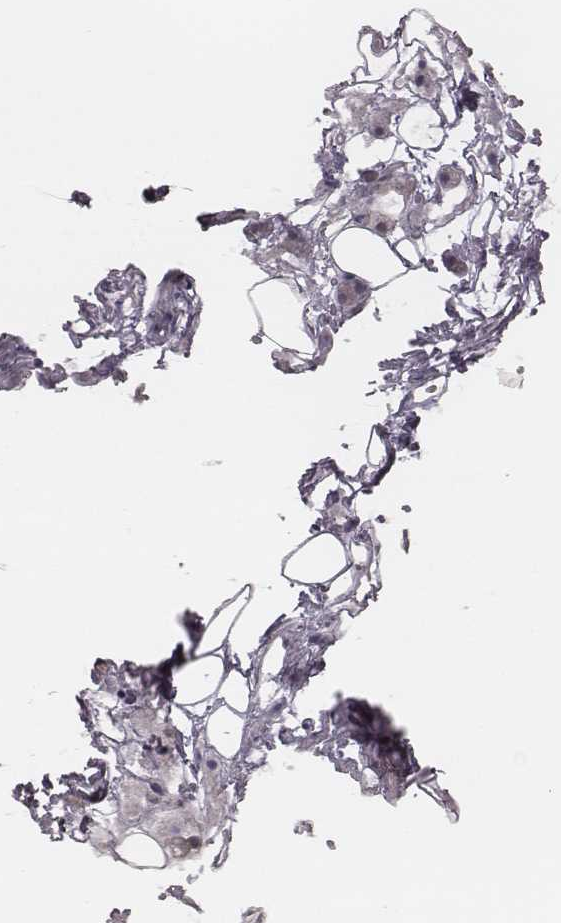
{"staining": {"intensity": "weak", "quantity": "<25%", "location": "cytoplasmic/membranous"}, "tissue": "salivary gland", "cell_type": "Glandular cells", "image_type": "normal", "snomed": [{"axis": "morphology", "description": "Normal tissue, NOS"}, {"axis": "topography", "description": "Salivary gland"}], "caption": "This micrograph is of normal salivary gland stained with IHC to label a protein in brown with the nuclei are counter-stained blue. There is no positivity in glandular cells. (Stains: DAB (3,3'-diaminobenzidine) immunohistochemistry (IHC) with hematoxylin counter stain, Microscopy: brightfield microscopy at high magnification).", "gene": "TDRD5", "patient": {"sex": "male", "age": 38}}